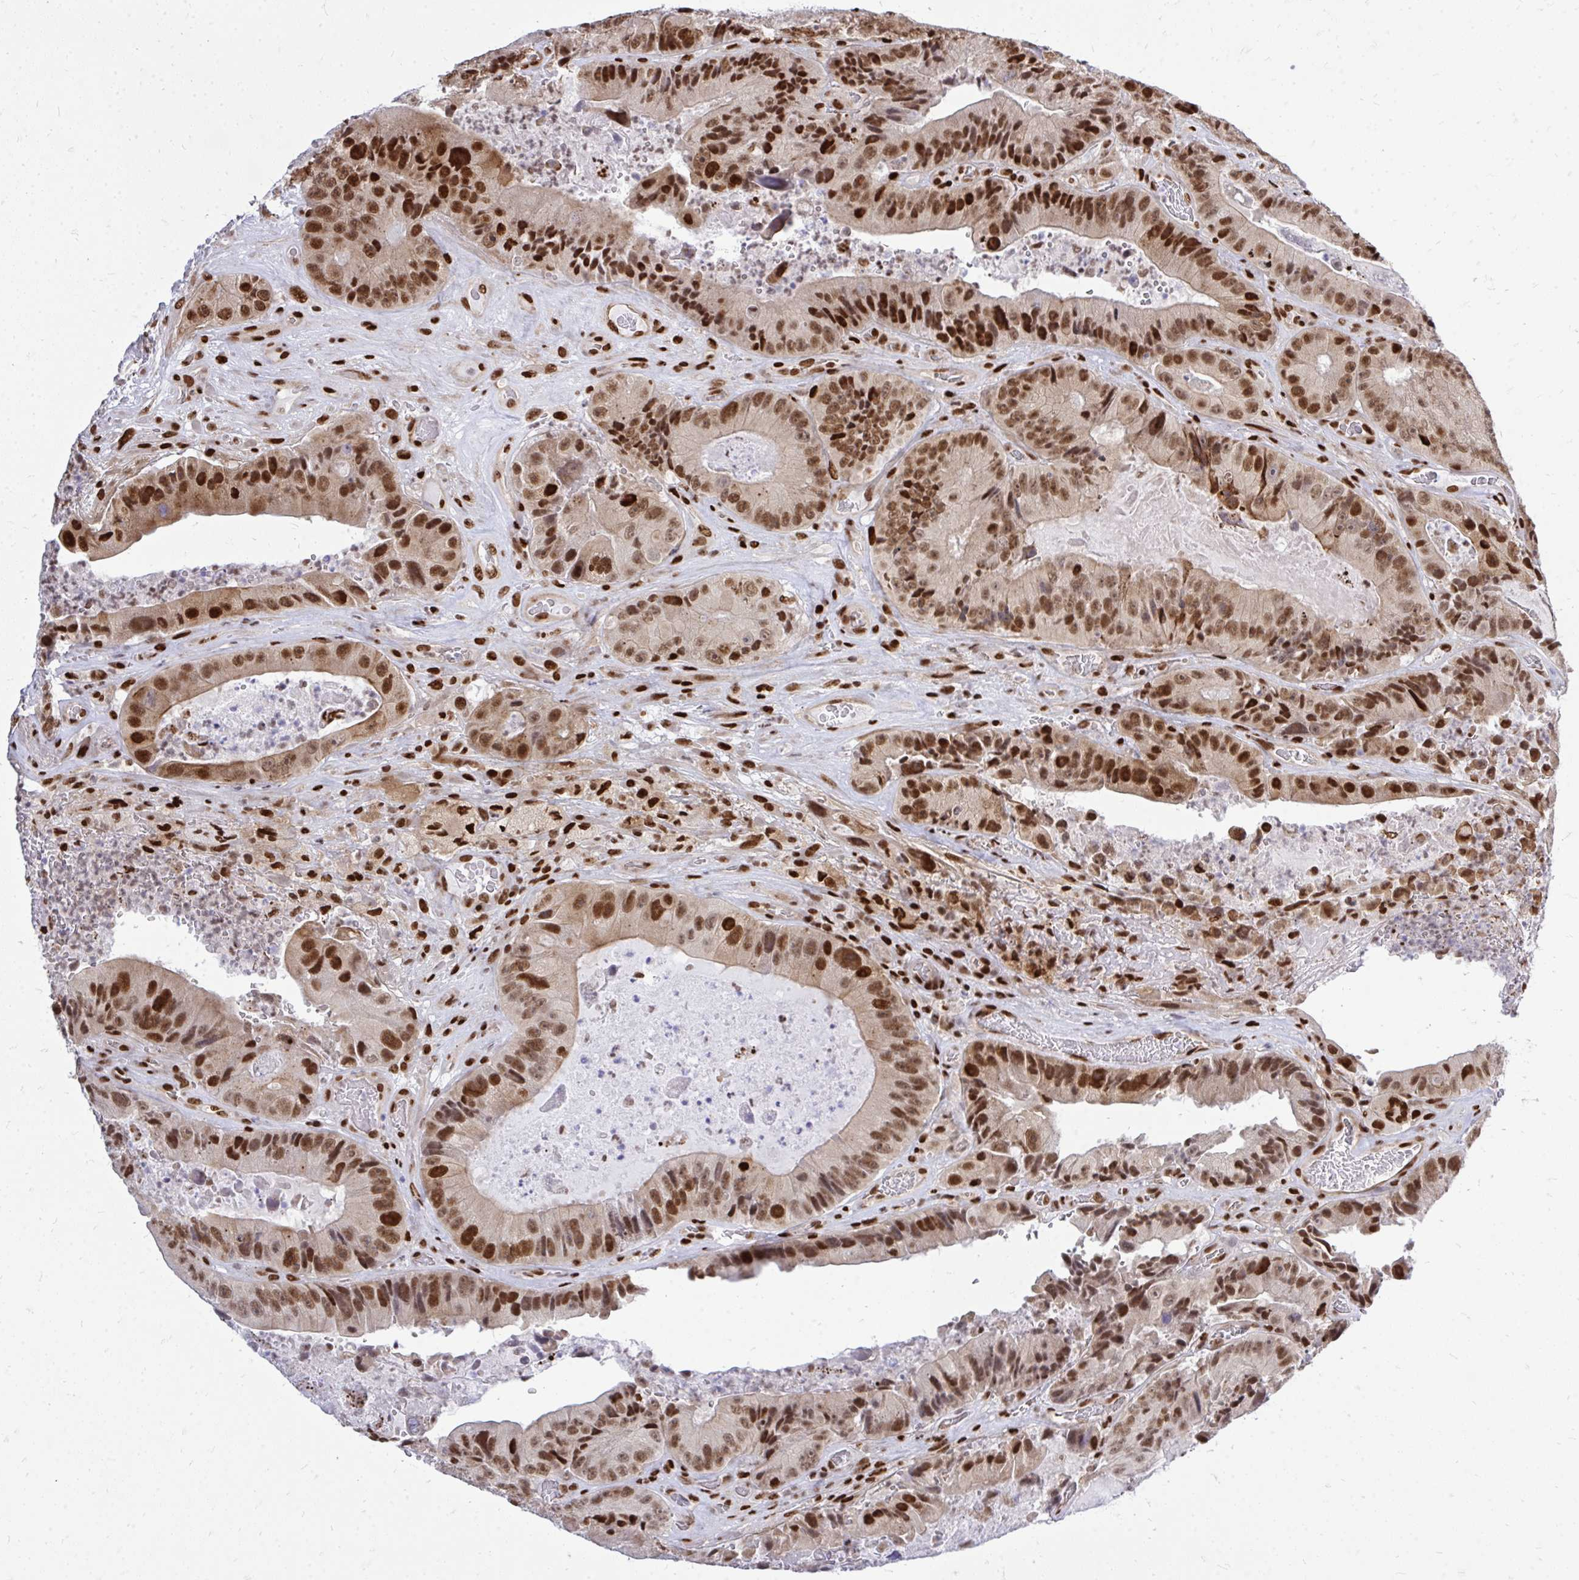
{"staining": {"intensity": "strong", "quantity": ">75%", "location": "nuclear"}, "tissue": "colorectal cancer", "cell_type": "Tumor cells", "image_type": "cancer", "snomed": [{"axis": "morphology", "description": "Adenocarcinoma, NOS"}, {"axis": "topography", "description": "Colon"}], "caption": "The photomicrograph exhibits staining of adenocarcinoma (colorectal), revealing strong nuclear protein positivity (brown color) within tumor cells.", "gene": "TBL1Y", "patient": {"sex": "female", "age": 86}}